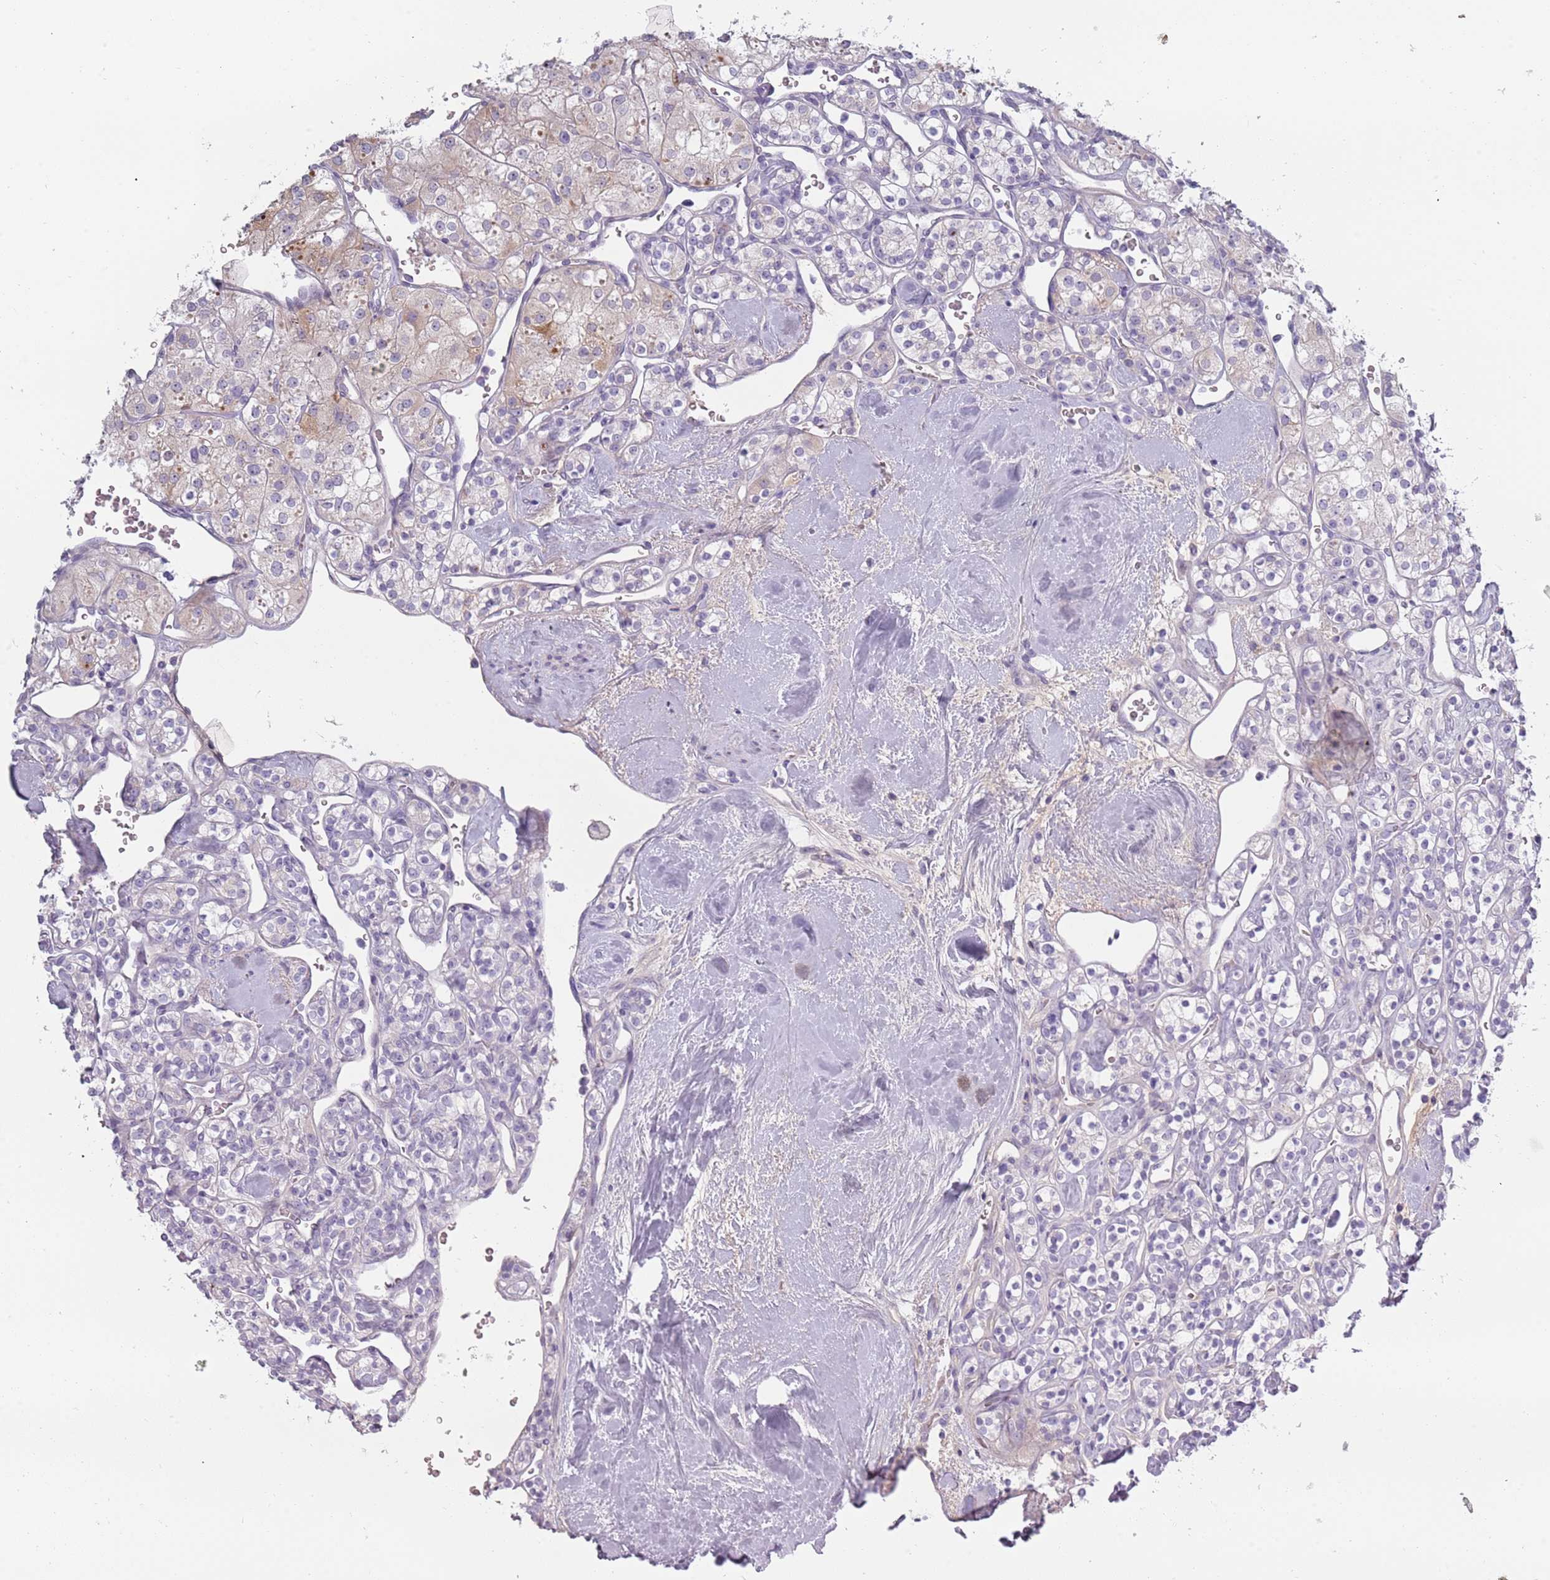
{"staining": {"intensity": "weak", "quantity": "<25%", "location": "cytoplasmic/membranous"}, "tissue": "renal cancer", "cell_type": "Tumor cells", "image_type": "cancer", "snomed": [{"axis": "morphology", "description": "Adenocarcinoma, NOS"}, {"axis": "topography", "description": "Kidney"}], "caption": "High magnification brightfield microscopy of renal cancer stained with DAB (3,3'-diaminobenzidine) (brown) and counterstained with hematoxylin (blue): tumor cells show no significant staining.", "gene": "TNFRSF6B", "patient": {"sex": "male", "age": 77}}